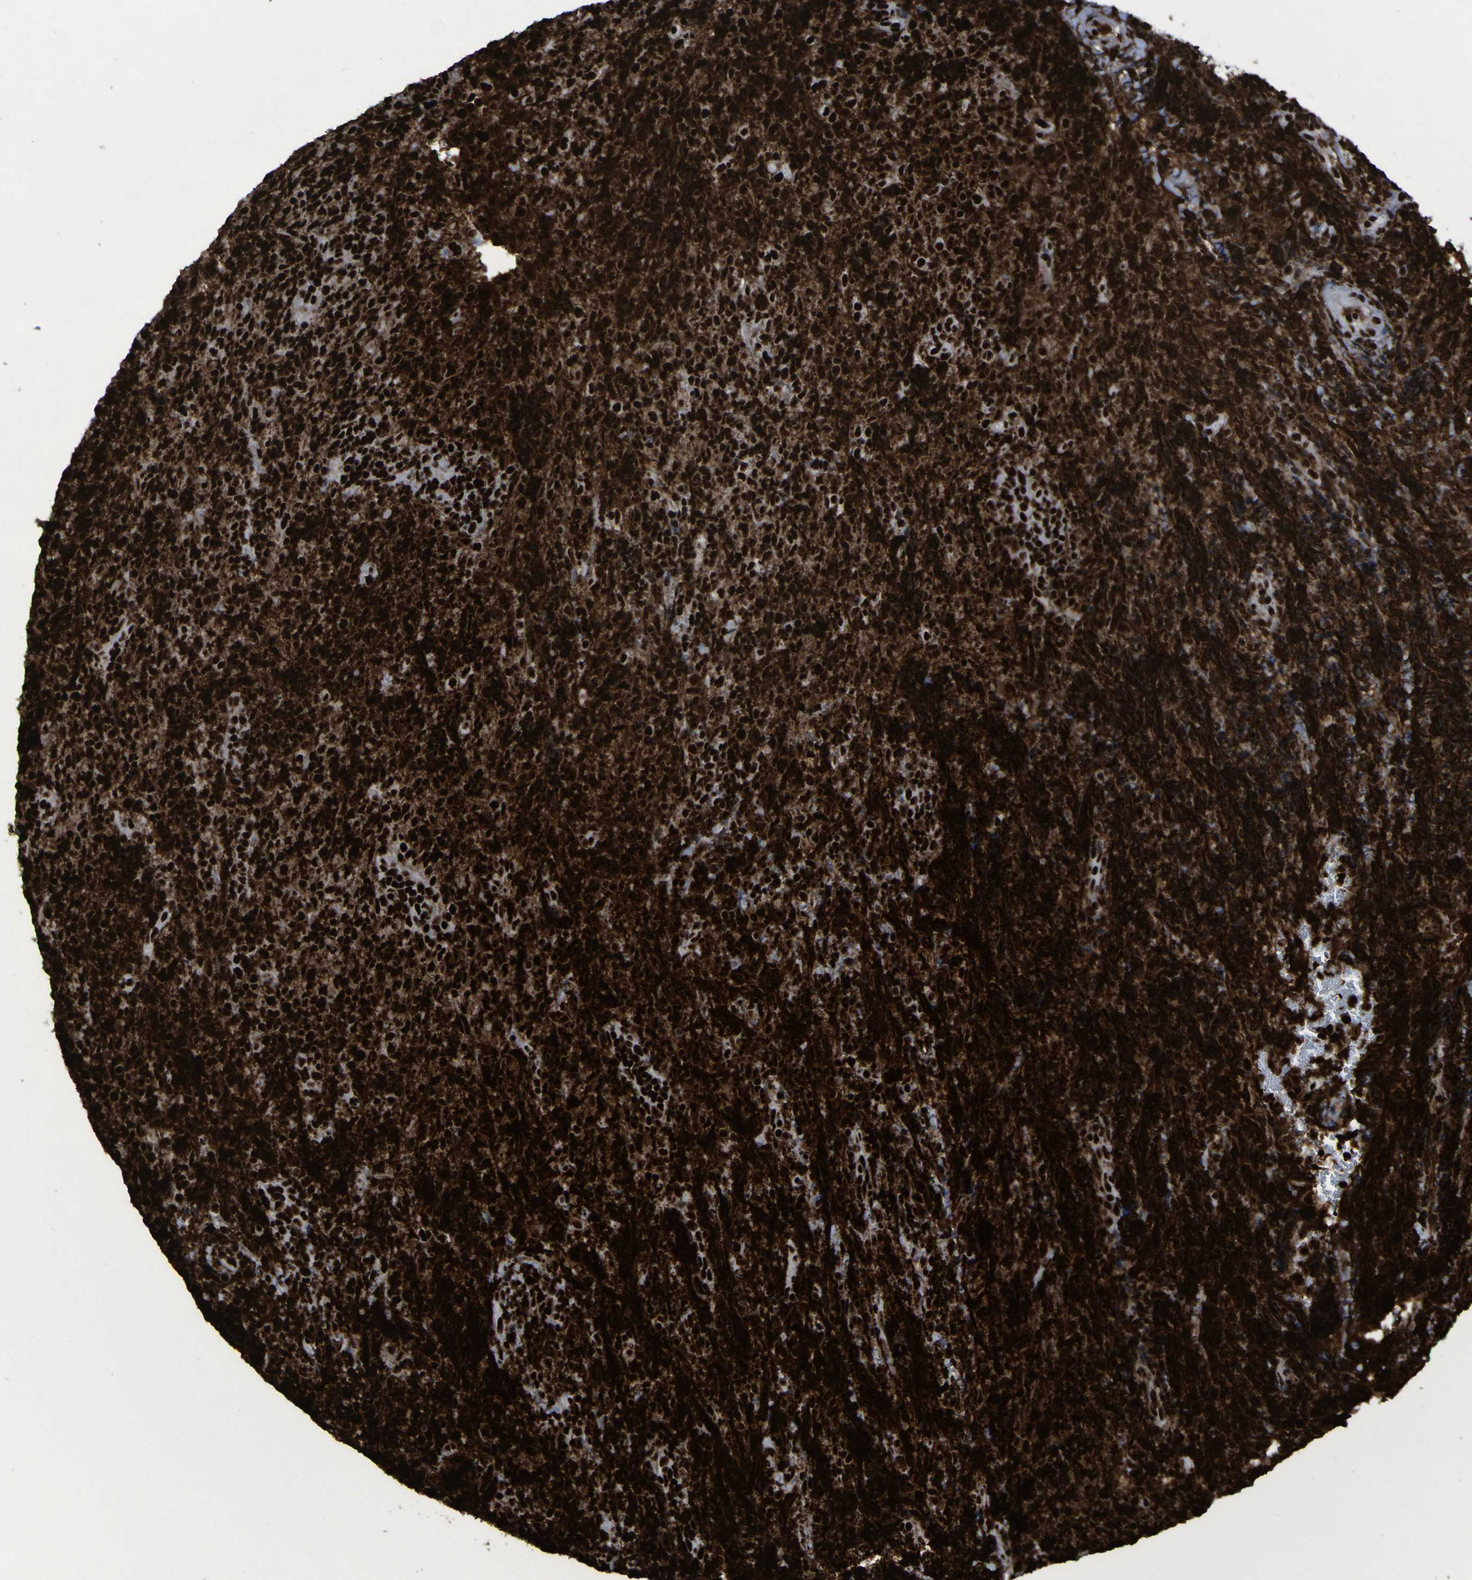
{"staining": {"intensity": "strong", "quantity": ">75%", "location": "cytoplasmic/membranous,nuclear"}, "tissue": "lymphoma", "cell_type": "Tumor cells", "image_type": "cancer", "snomed": [{"axis": "morphology", "description": "Malignant lymphoma, non-Hodgkin's type, High grade"}, {"axis": "topography", "description": "Tonsil"}], "caption": "An IHC image of neoplastic tissue is shown. Protein staining in brown shows strong cytoplasmic/membranous and nuclear positivity in malignant lymphoma, non-Hodgkin's type (high-grade) within tumor cells.", "gene": "NPM1", "patient": {"sex": "female", "age": 36}}